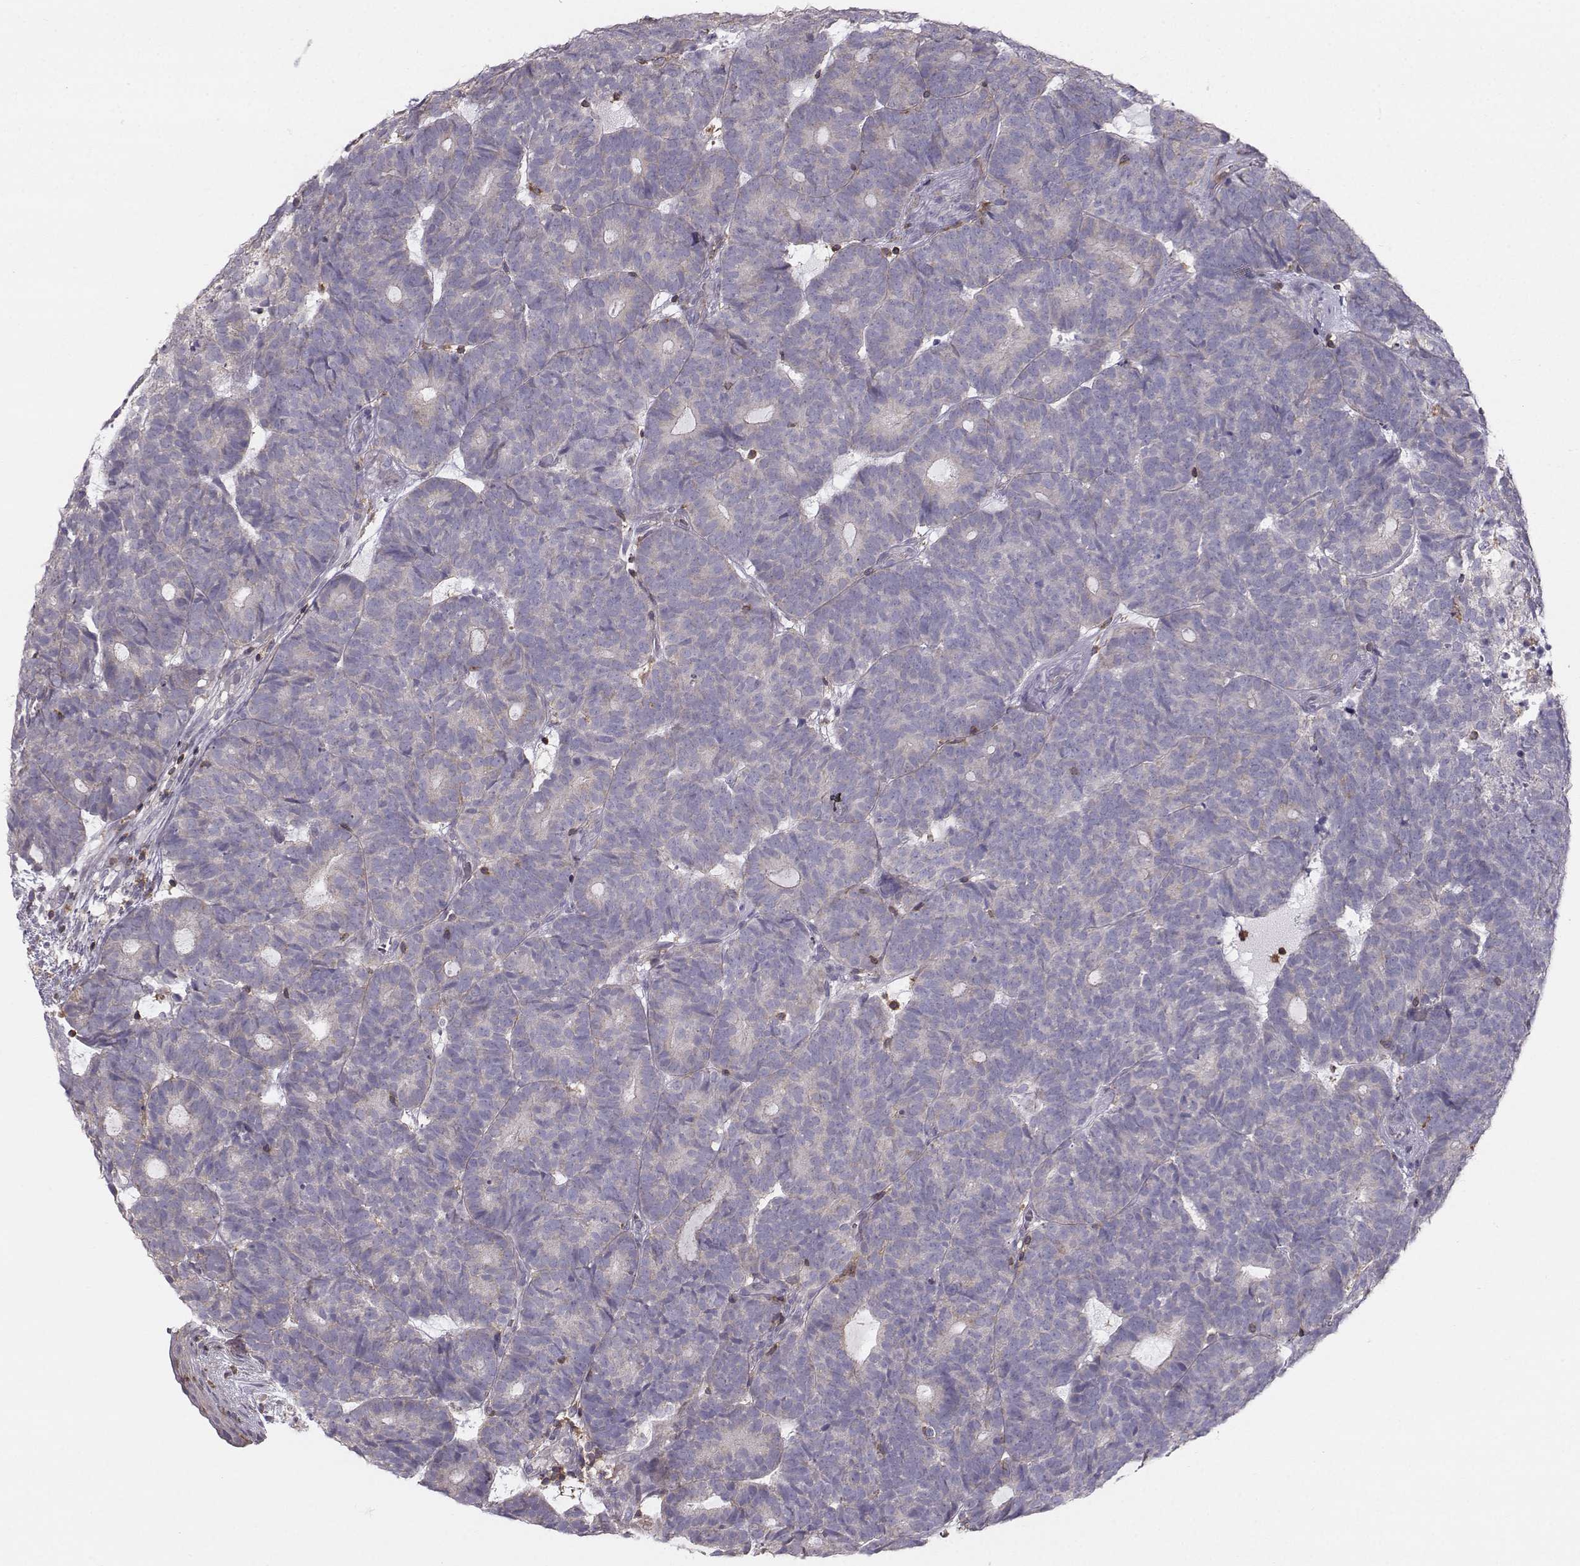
{"staining": {"intensity": "negative", "quantity": "none", "location": "none"}, "tissue": "head and neck cancer", "cell_type": "Tumor cells", "image_type": "cancer", "snomed": [{"axis": "morphology", "description": "Adenocarcinoma, NOS"}, {"axis": "topography", "description": "Head-Neck"}], "caption": "Tumor cells show no significant protein expression in head and neck cancer (adenocarcinoma).", "gene": "ZBTB32", "patient": {"sex": "female", "age": 81}}